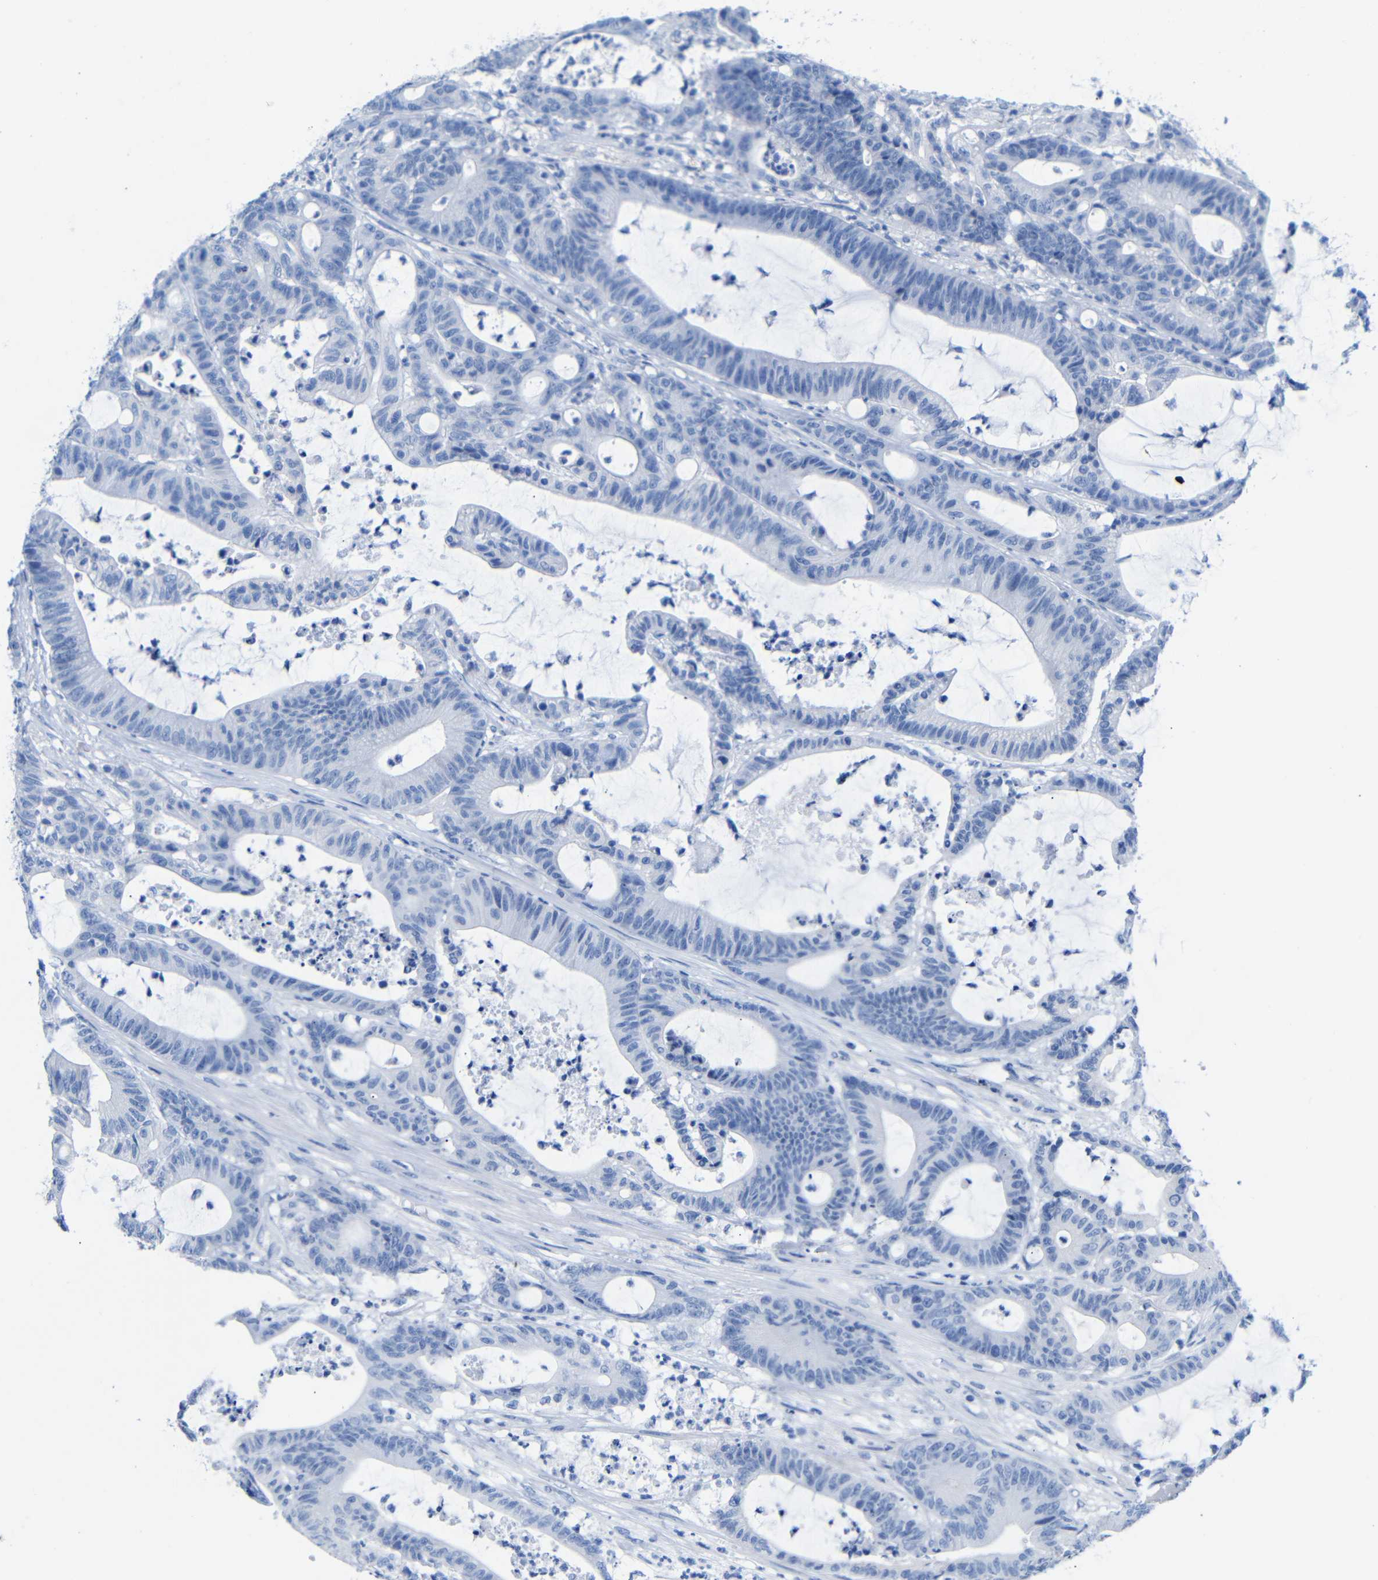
{"staining": {"intensity": "negative", "quantity": "none", "location": "none"}, "tissue": "colorectal cancer", "cell_type": "Tumor cells", "image_type": "cancer", "snomed": [{"axis": "morphology", "description": "Adenocarcinoma, NOS"}, {"axis": "topography", "description": "Colon"}], "caption": "This is a image of immunohistochemistry (IHC) staining of colorectal cancer (adenocarcinoma), which shows no expression in tumor cells. (Brightfield microscopy of DAB IHC at high magnification).", "gene": "CGNL1", "patient": {"sex": "female", "age": 84}}